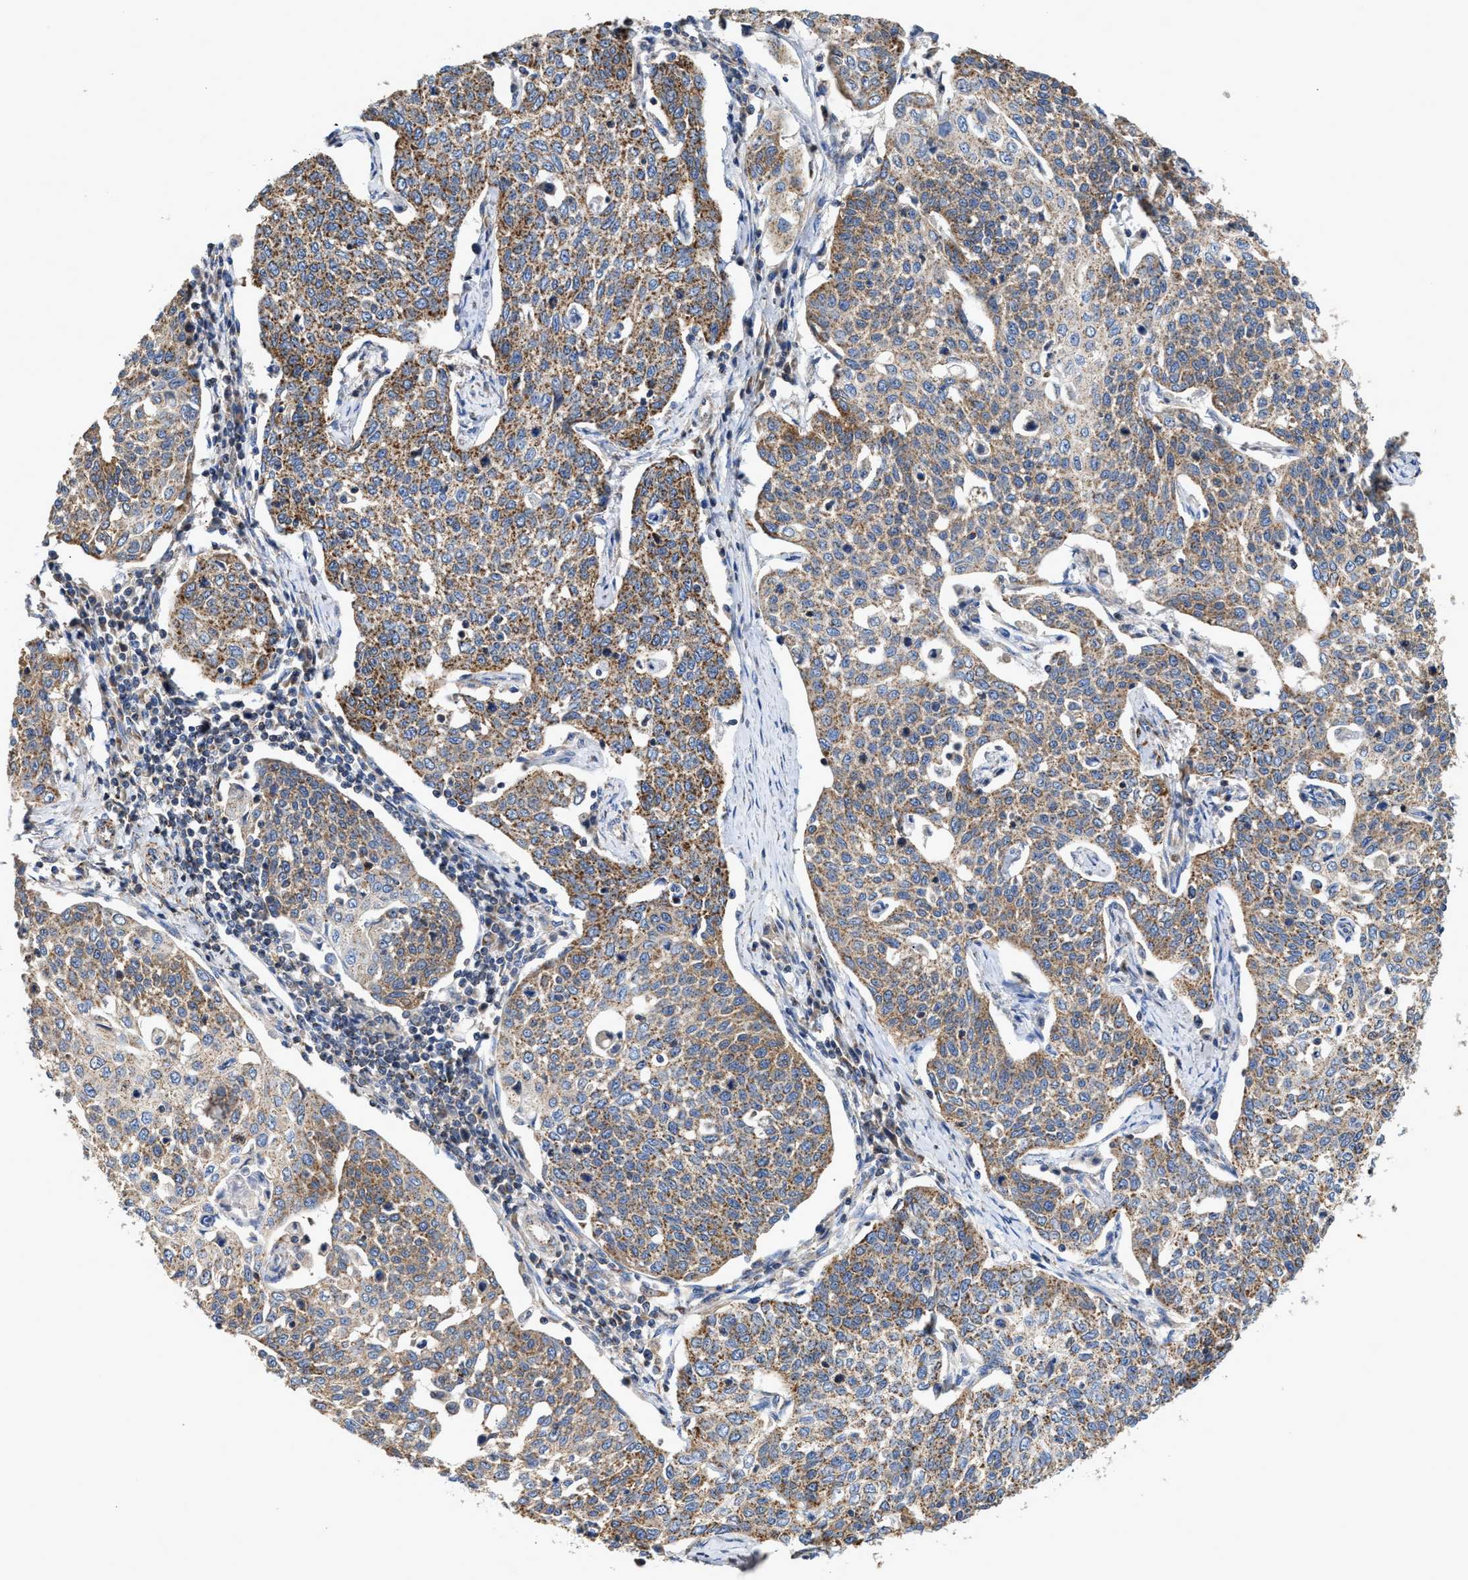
{"staining": {"intensity": "moderate", "quantity": ">75%", "location": "cytoplasmic/membranous"}, "tissue": "cervical cancer", "cell_type": "Tumor cells", "image_type": "cancer", "snomed": [{"axis": "morphology", "description": "Squamous cell carcinoma, NOS"}, {"axis": "topography", "description": "Cervix"}], "caption": "A high-resolution photomicrograph shows immunohistochemistry staining of cervical cancer (squamous cell carcinoma), which demonstrates moderate cytoplasmic/membranous expression in approximately >75% of tumor cells.", "gene": "MECR", "patient": {"sex": "female", "age": 34}}